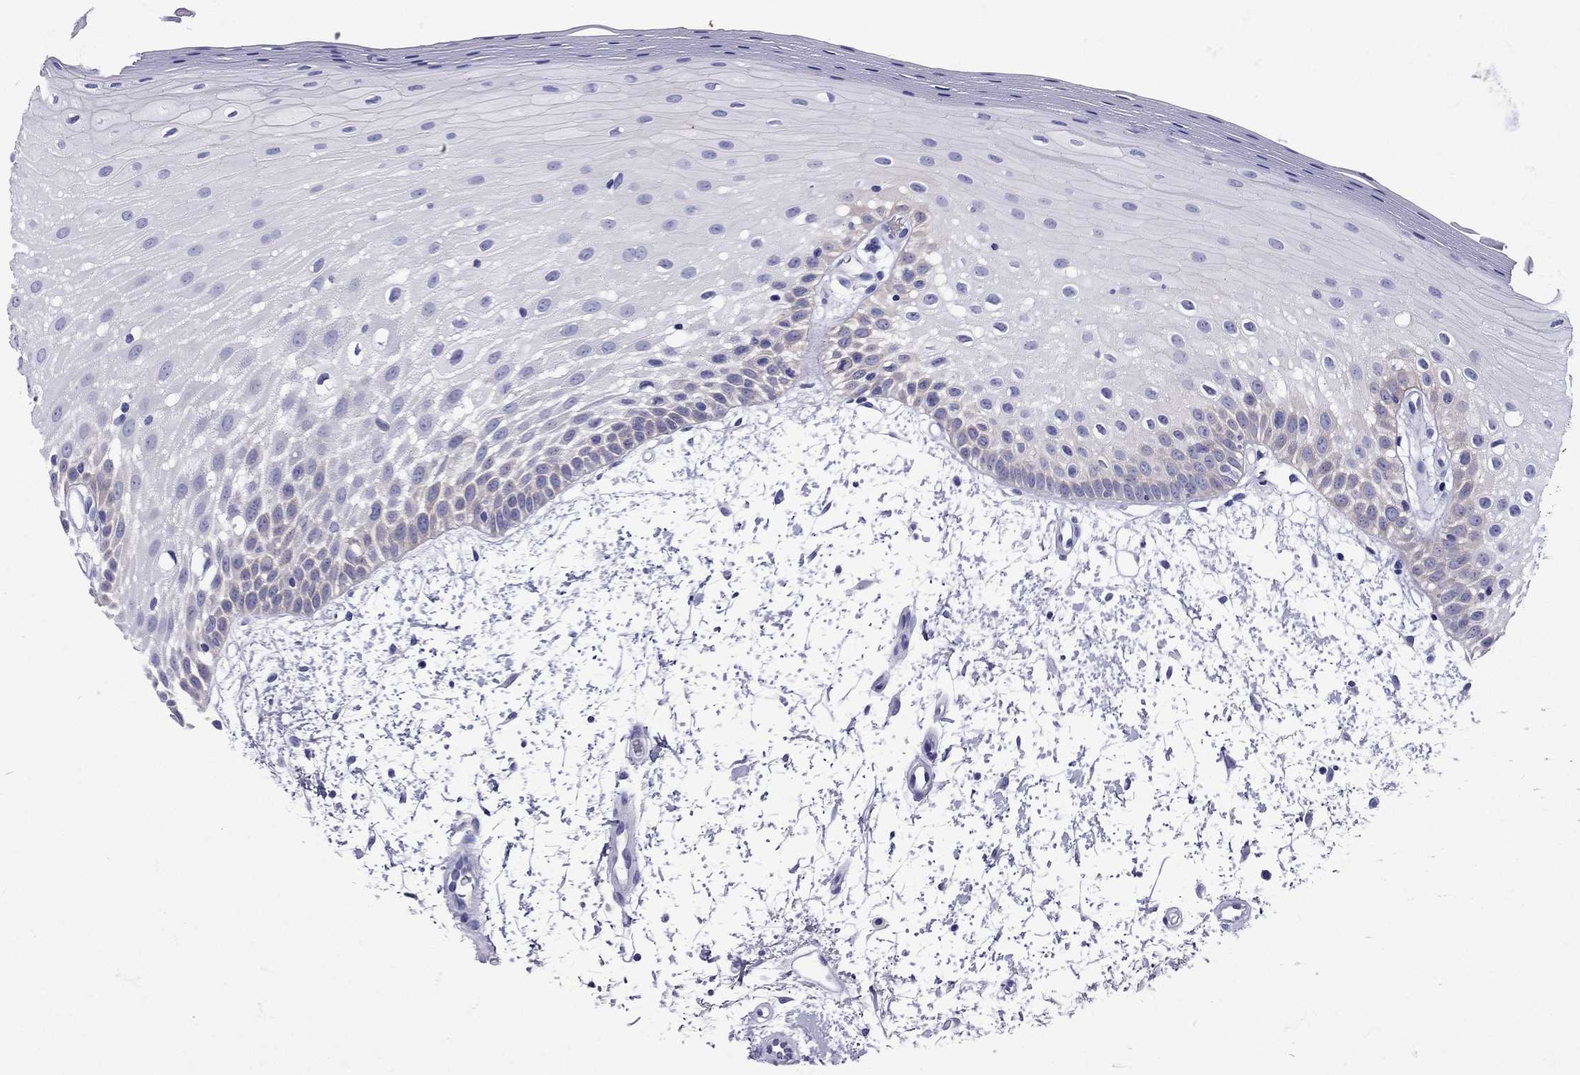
{"staining": {"intensity": "negative", "quantity": "none", "location": "none"}, "tissue": "oral mucosa", "cell_type": "Squamous epithelial cells", "image_type": "normal", "snomed": [{"axis": "morphology", "description": "Normal tissue, NOS"}, {"axis": "morphology", "description": "Squamous cell carcinoma, NOS"}, {"axis": "topography", "description": "Oral tissue"}, {"axis": "topography", "description": "Head-Neck"}], "caption": "Immunohistochemistry of benign human oral mucosa displays no staining in squamous epithelial cells.", "gene": "TBR1", "patient": {"sex": "female", "age": 75}}